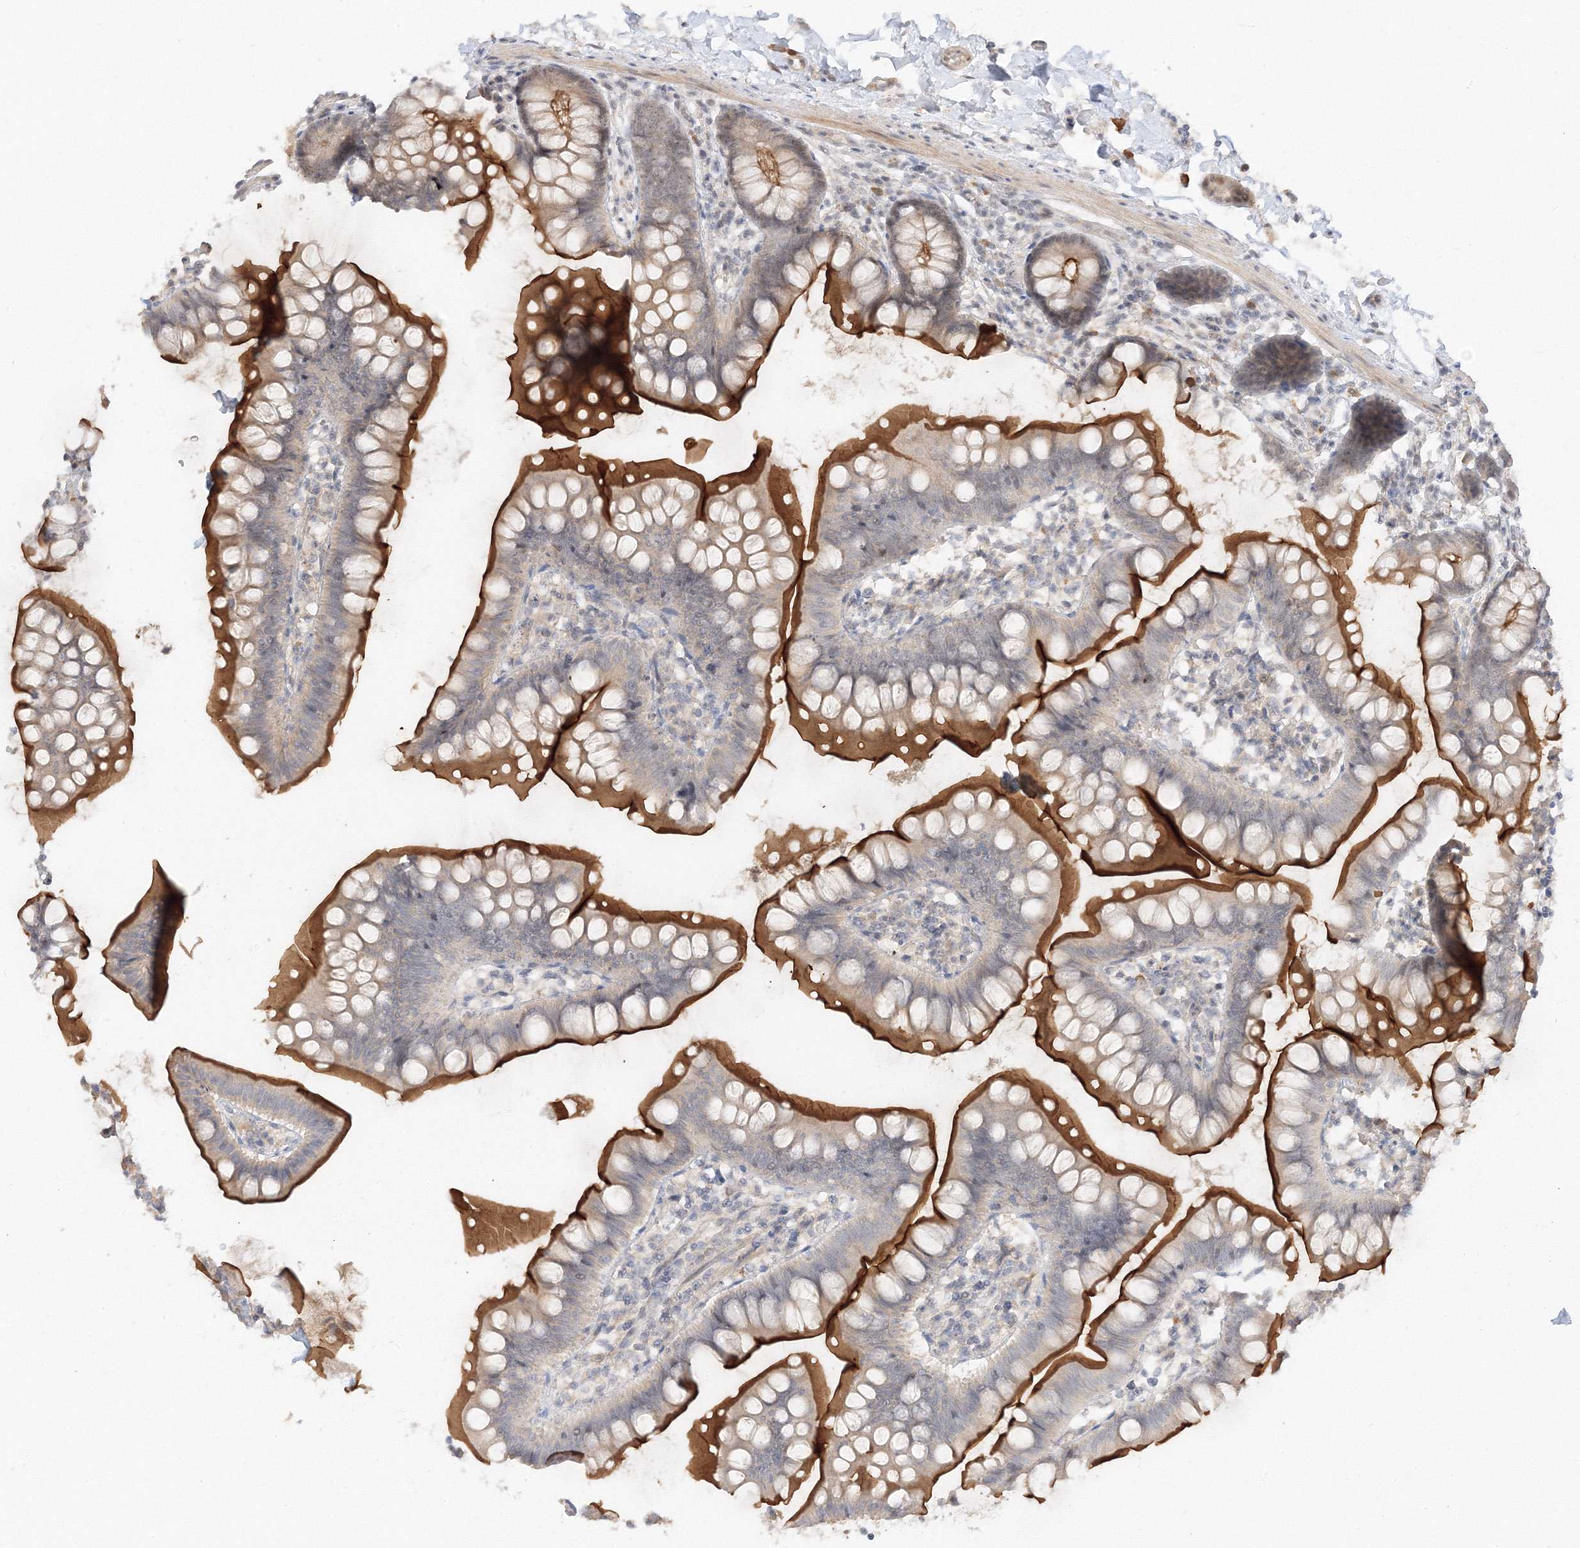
{"staining": {"intensity": "strong", "quantity": "25%-75%", "location": "cytoplasmic/membranous"}, "tissue": "small intestine", "cell_type": "Glandular cells", "image_type": "normal", "snomed": [{"axis": "morphology", "description": "Normal tissue, NOS"}, {"axis": "topography", "description": "Small intestine"}], "caption": "Immunohistochemical staining of unremarkable small intestine shows 25%-75% levels of strong cytoplasmic/membranous protein positivity in approximately 25%-75% of glandular cells. Nuclei are stained in blue.", "gene": "ETAA1", "patient": {"sex": "male", "age": 7}}